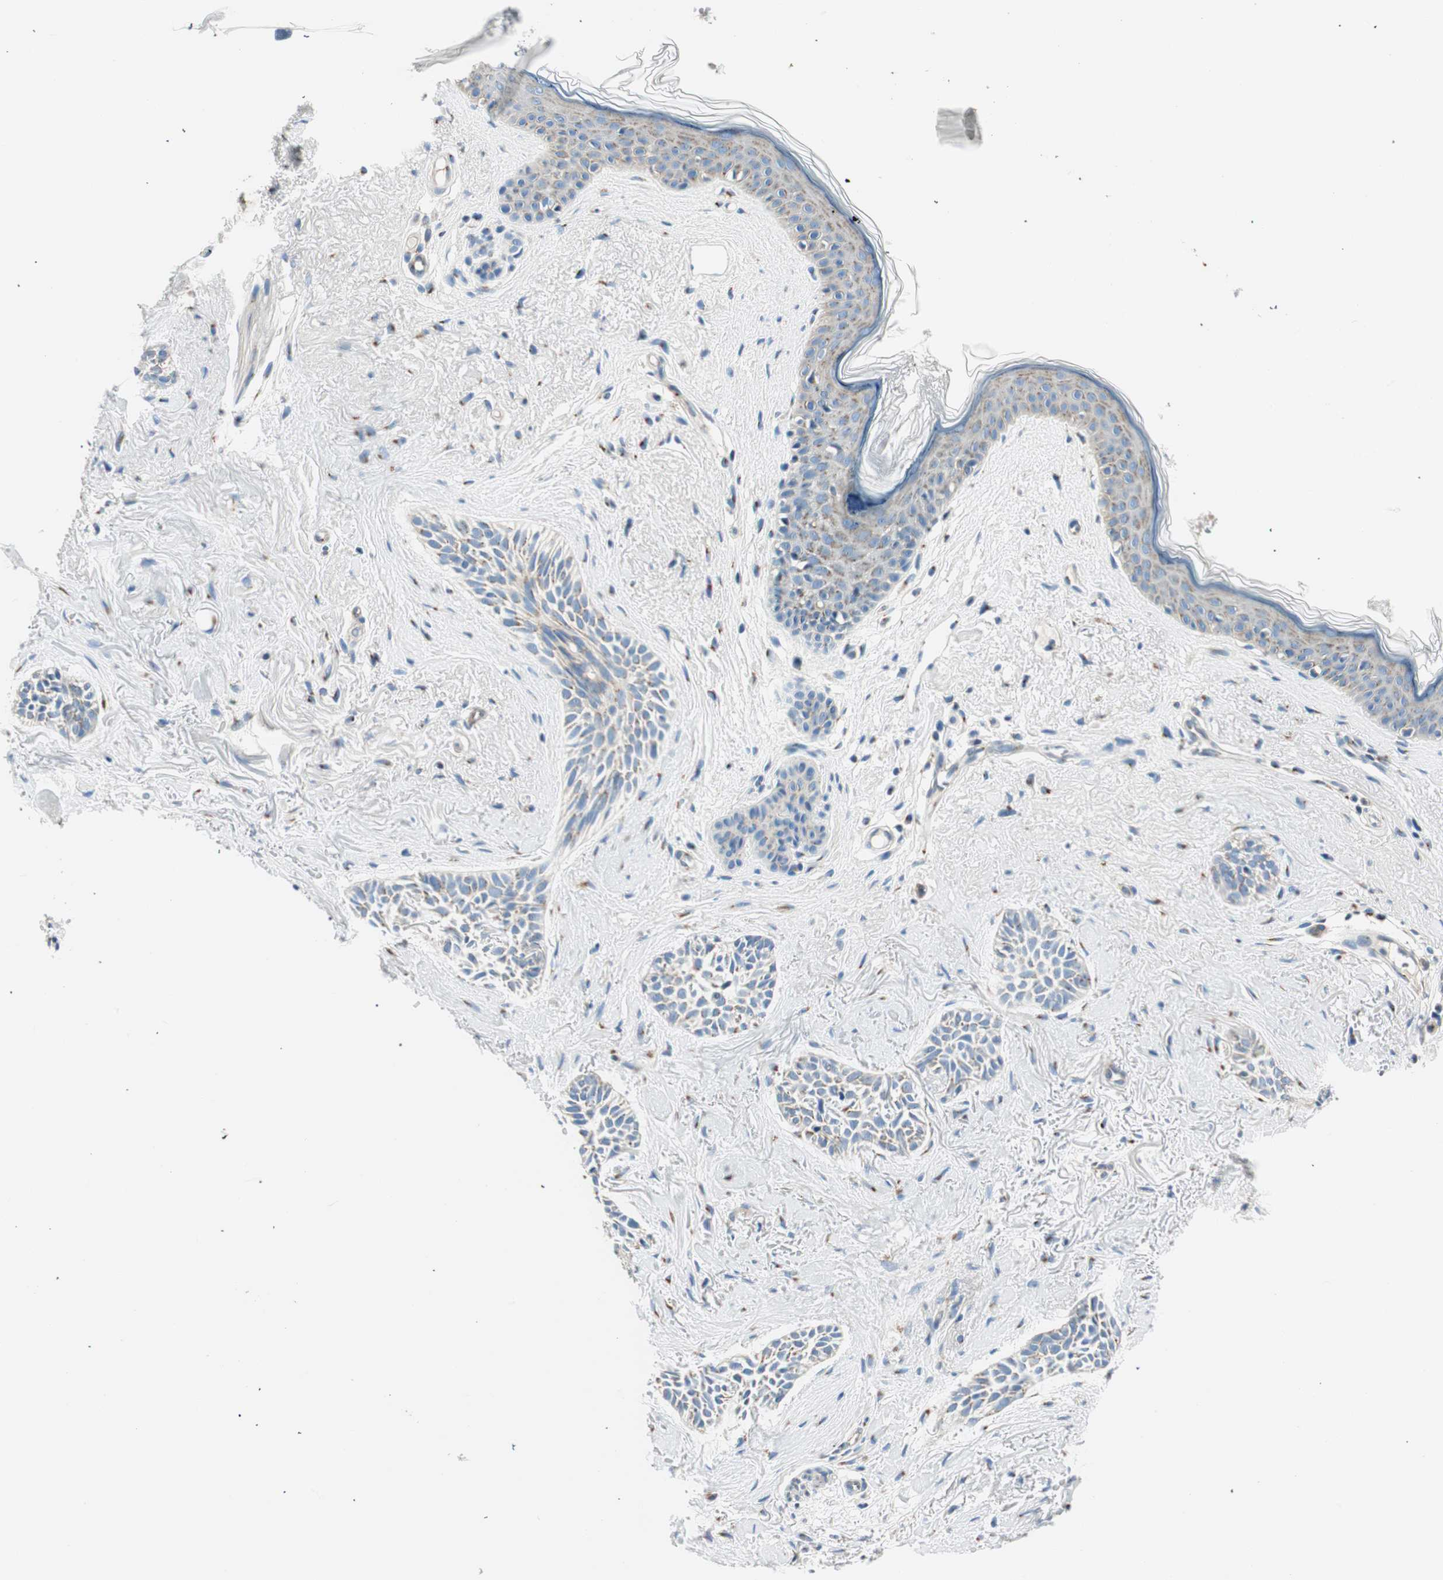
{"staining": {"intensity": "moderate", "quantity": "<25%", "location": "cytoplasmic/membranous"}, "tissue": "skin cancer", "cell_type": "Tumor cells", "image_type": "cancer", "snomed": [{"axis": "morphology", "description": "Normal tissue, NOS"}, {"axis": "morphology", "description": "Basal cell carcinoma"}, {"axis": "topography", "description": "Skin"}], "caption": "A high-resolution image shows IHC staining of skin basal cell carcinoma, which displays moderate cytoplasmic/membranous staining in about <25% of tumor cells. Nuclei are stained in blue.", "gene": "TMF1", "patient": {"sex": "female", "age": 84}}